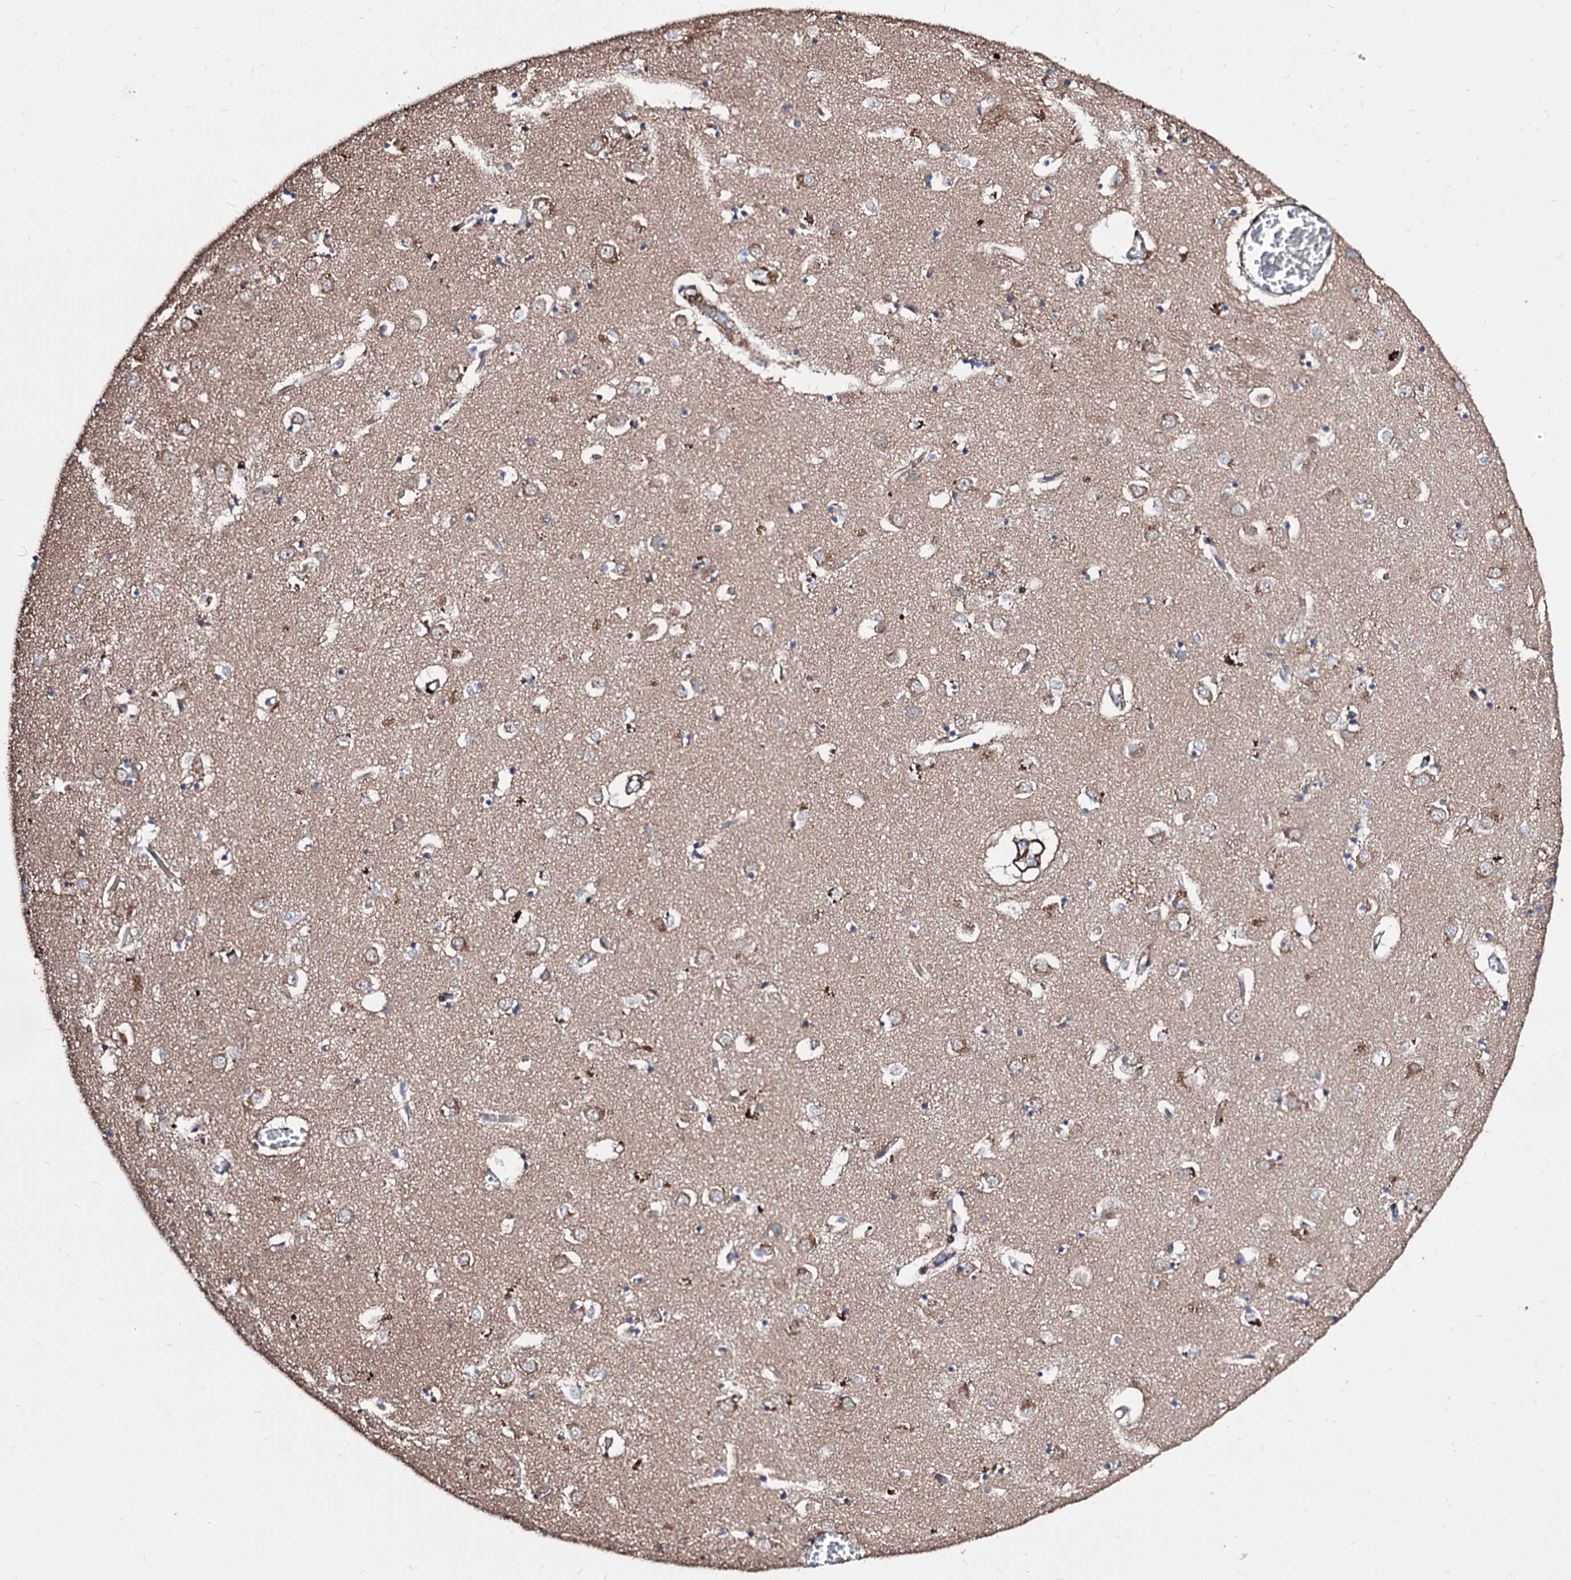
{"staining": {"intensity": "moderate", "quantity": "<25%", "location": "cytoplasmic/membranous"}, "tissue": "caudate", "cell_type": "Glial cells", "image_type": "normal", "snomed": [{"axis": "morphology", "description": "Normal tissue, NOS"}, {"axis": "topography", "description": "Lateral ventricle wall"}], "caption": "Immunohistochemical staining of normal caudate displays low levels of moderate cytoplasmic/membranous expression in about <25% of glial cells.", "gene": "WDR11", "patient": {"sex": "male", "age": 70}}